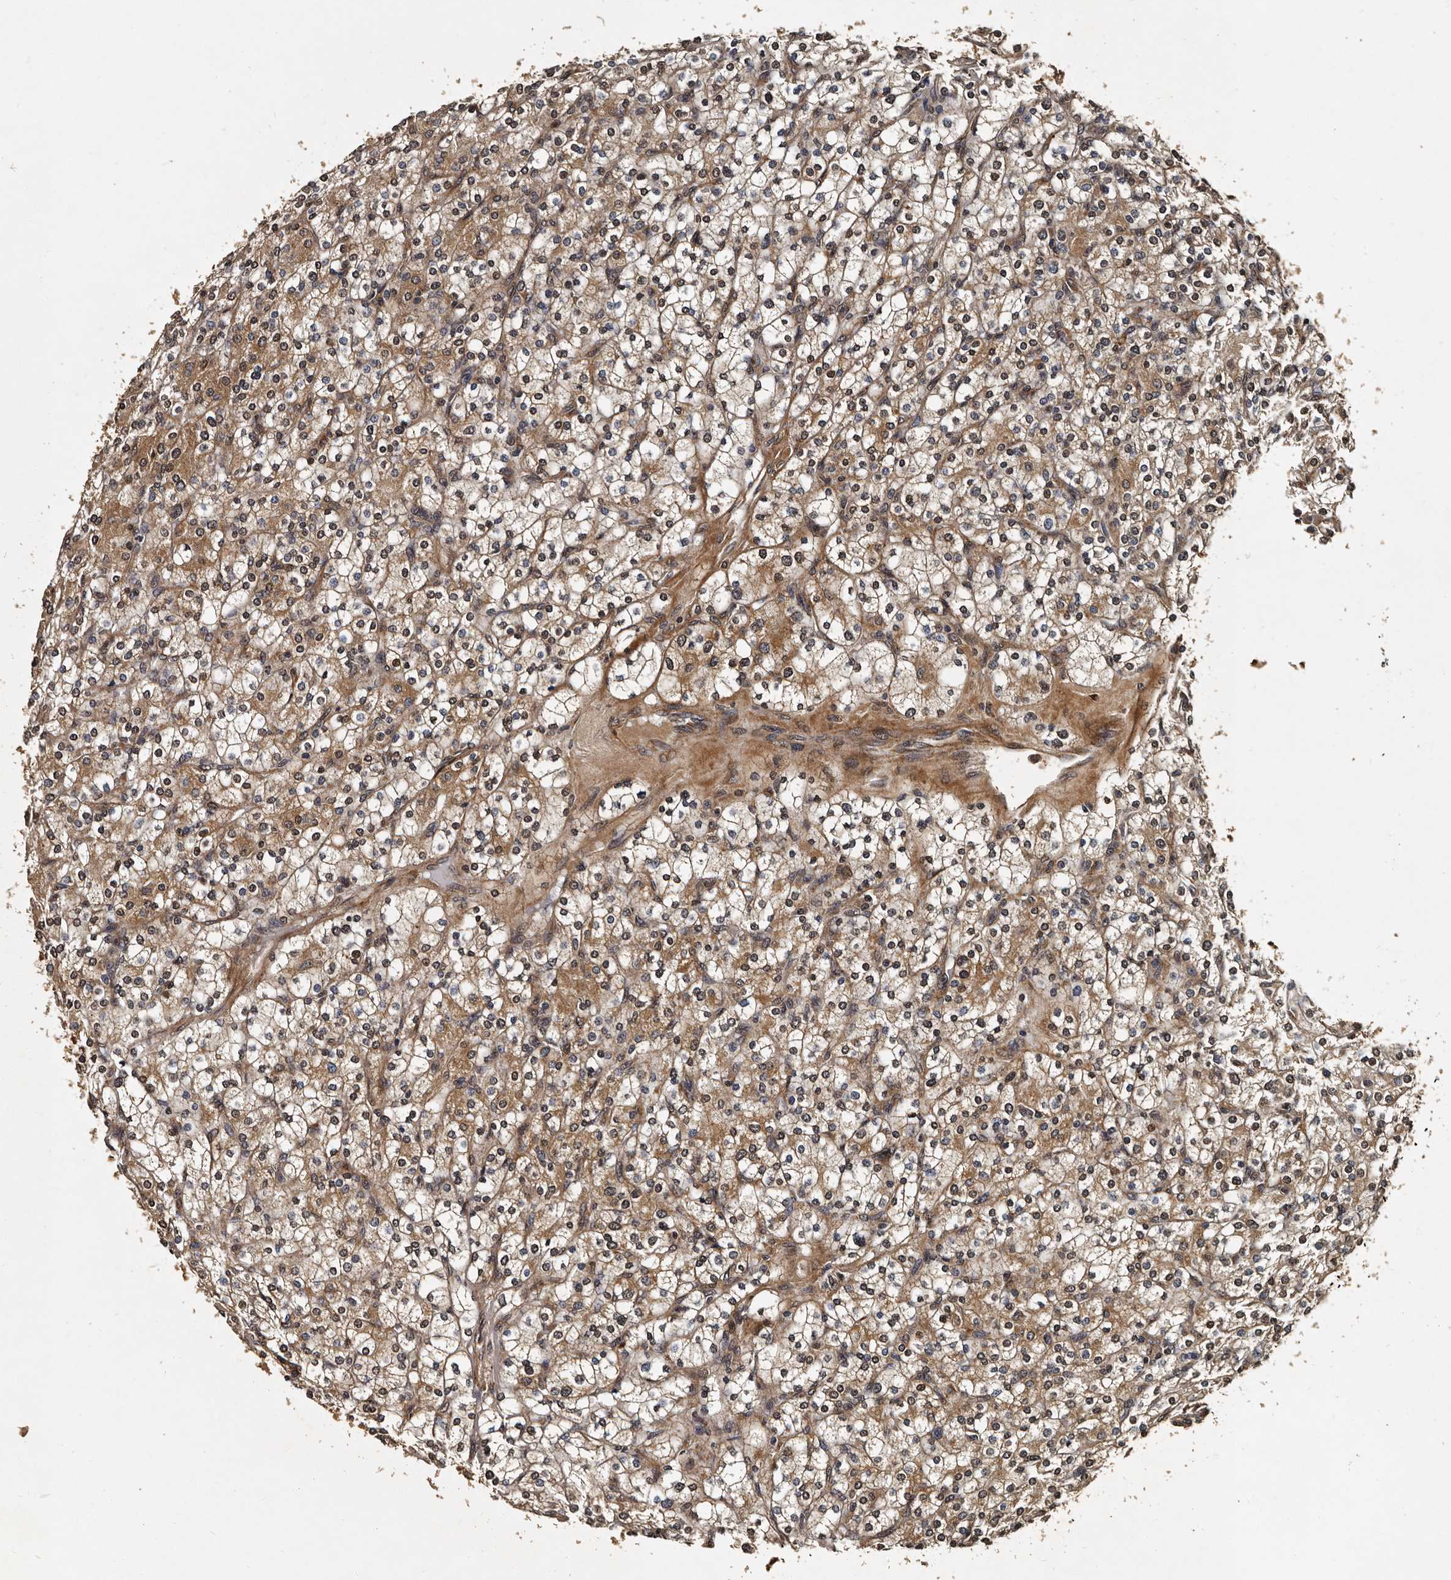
{"staining": {"intensity": "moderate", "quantity": ">75%", "location": "cytoplasmic/membranous,nuclear"}, "tissue": "renal cancer", "cell_type": "Tumor cells", "image_type": "cancer", "snomed": [{"axis": "morphology", "description": "Adenocarcinoma, NOS"}, {"axis": "topography", "description": "Kidney"}], "caption": "A brown stain highlights moderate cytoplasmic/membranous and nuclear staining of a protein in adenocarcinoma (renal) tumor cells.", "gene": "CPNE3", "patient": {"sex": "male", "age": 77}}